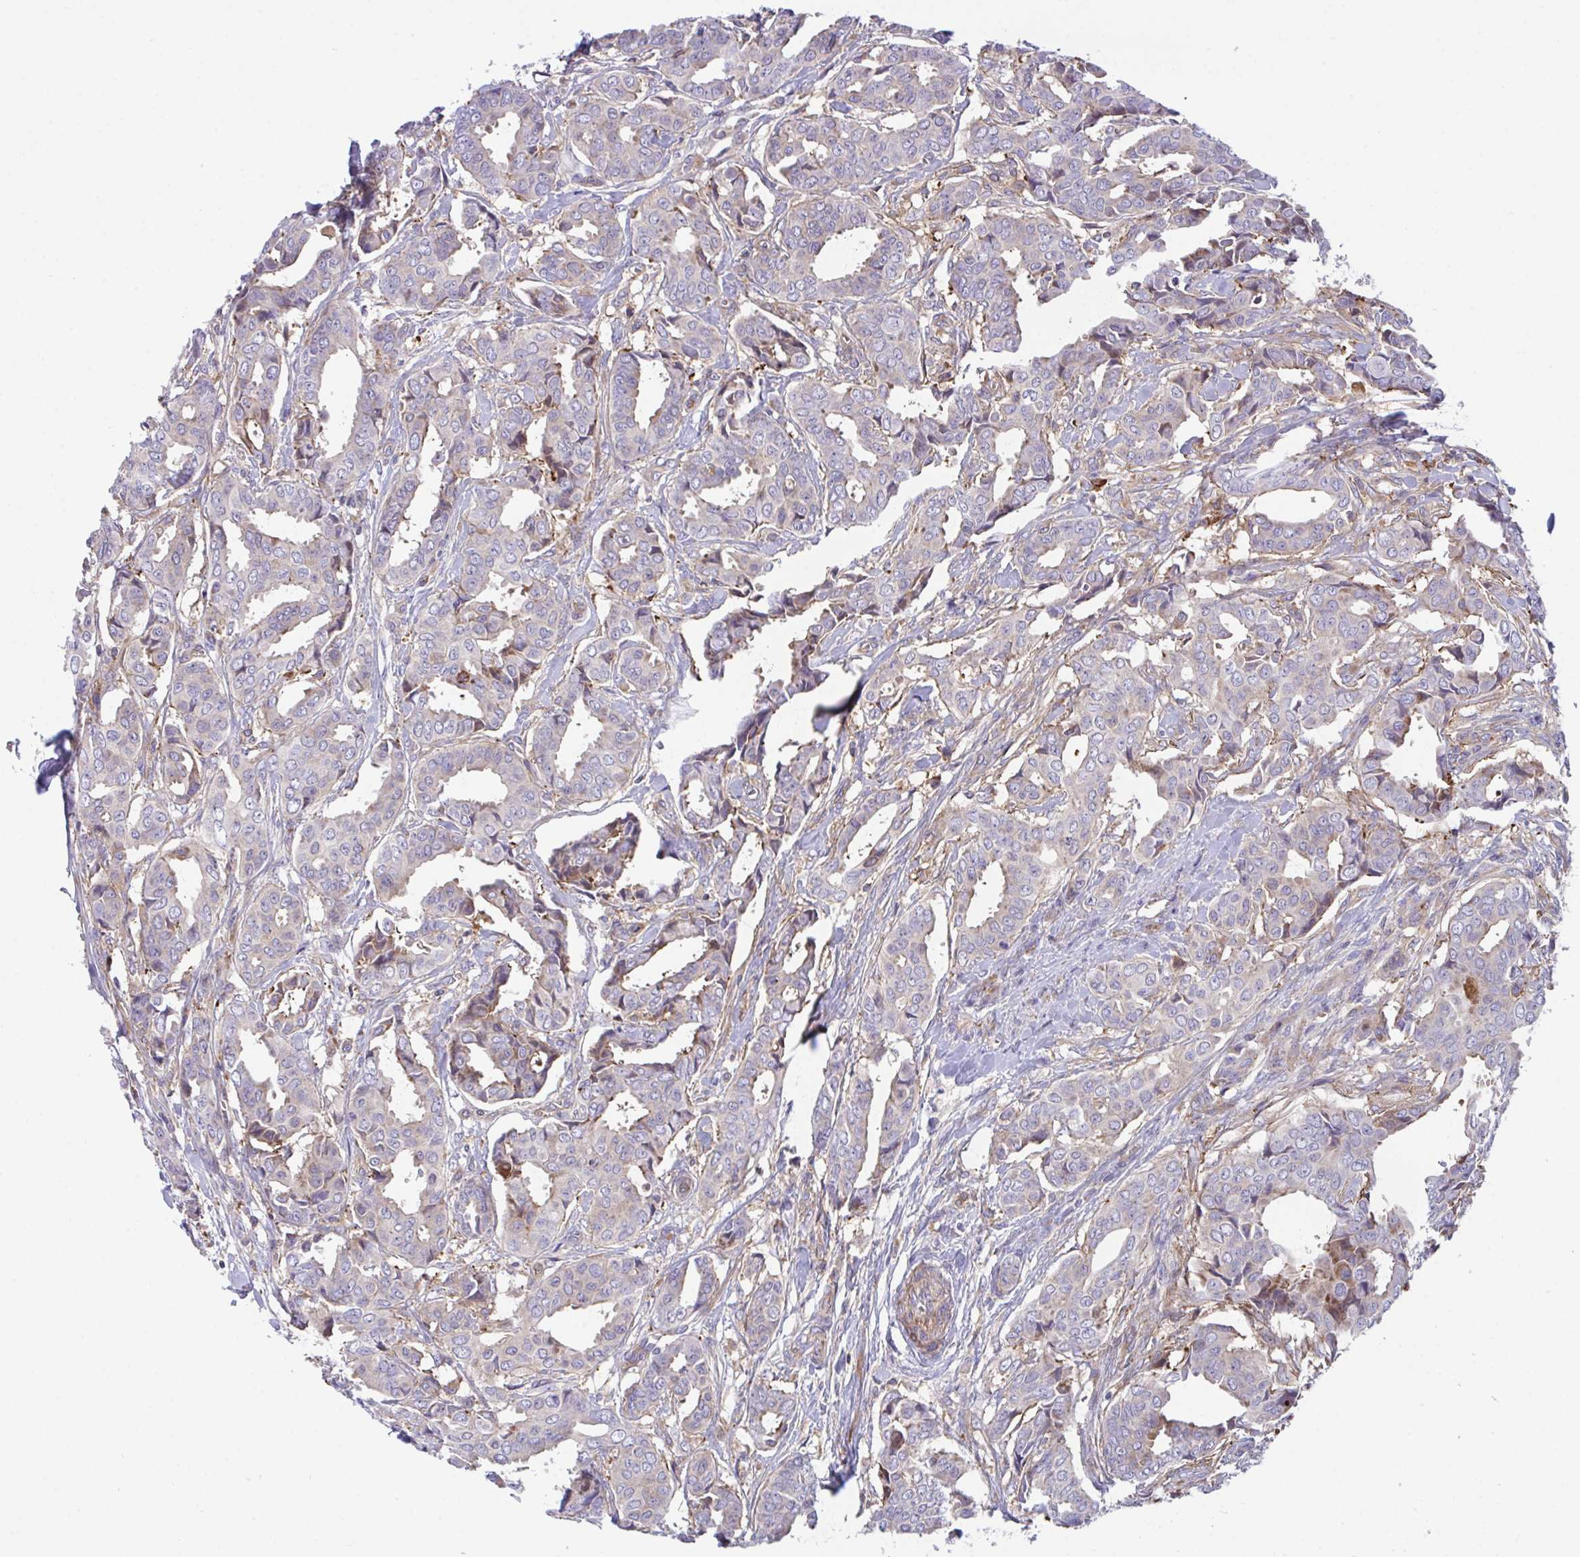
{"staining": {"intensity": "weak", "quantity": "<25%", "location": "cytoplasmic/membranous"}, "tissue": "breast cancer", "cell_type": "Tumor cells", "image_type": "cancer", "snomed": [{"axis": "morphology", "description": "Duct carcinoma"}, {"axis": "topography", "description": "Breast"}], "caption": "This is a histopathology image of IHC staining of infiltrating ductal carcinoma (breast), which shows no positivity in tumor cells. (DAB IHC with hematoxylin counter stain).", "gene": "PPIH", "patient": {"sex": "female", "age": 45}}